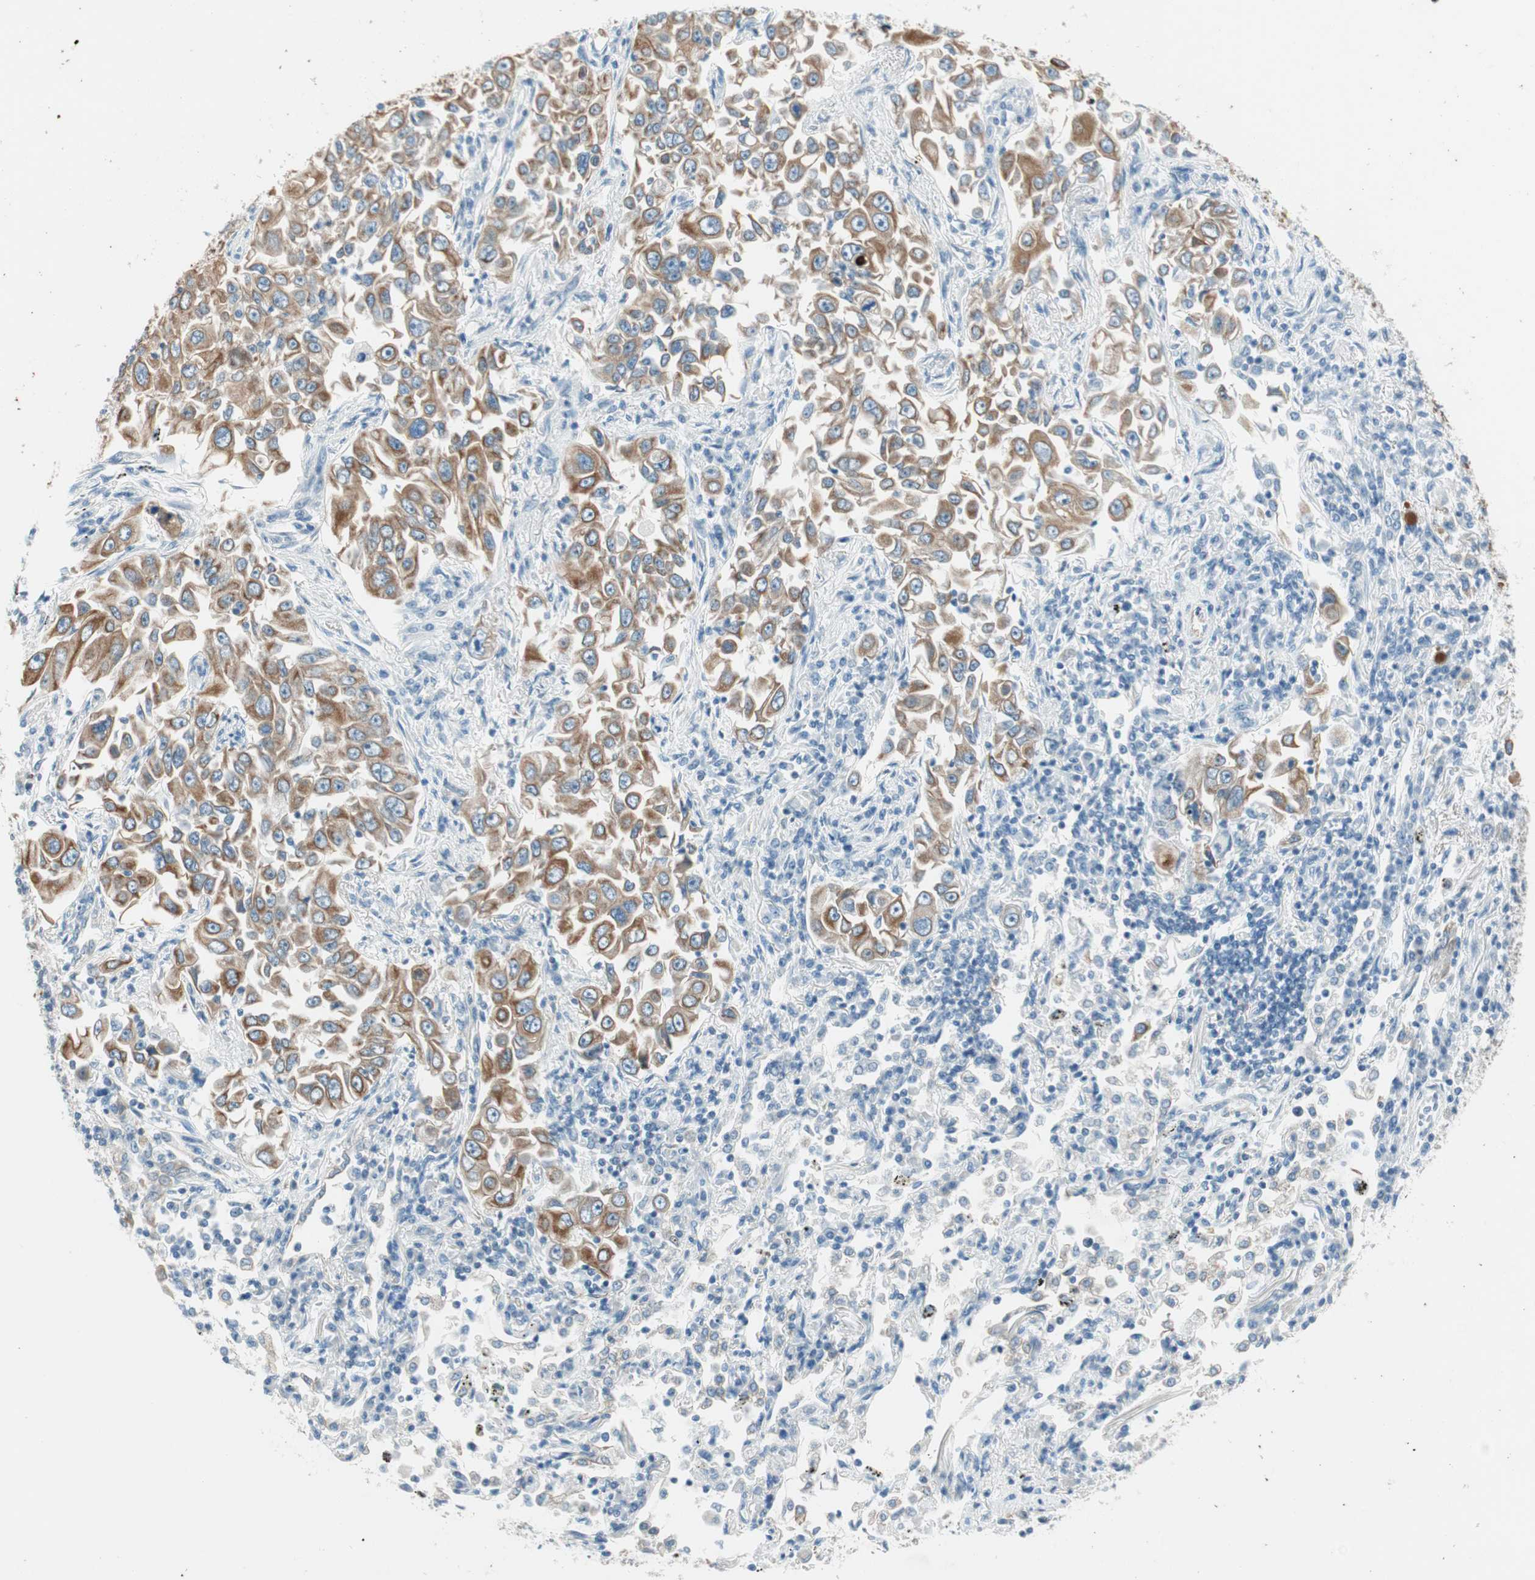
{"staining": {"intensity": "moderate", "quantity": ">75%", "location": "cytoplasmic/membranous"}, "tissue": "lung cancer", "cell_type": "Tumor cells", "image_type": "cancer", "snomed": [{"axis": "morphology", "description": "Adenocarcinoma, NOS"}, {"axis": "topography", "description": "Lung"}], "caption": "The histopathology image displays immunohistochemical staining of lung cancer (adenocarcinoma). There is moderate cytoplasmic/membranous expression is appreciated in approximately >75% of tumor cells. The staining was performed using DAB (3,3'-diaminobenzidine), with brown indicating positive protein expression. Nuclei are stained blue with hematoxylin.", "gene": "GNAO1", "patient": {"sex": "male", "age": 84}}